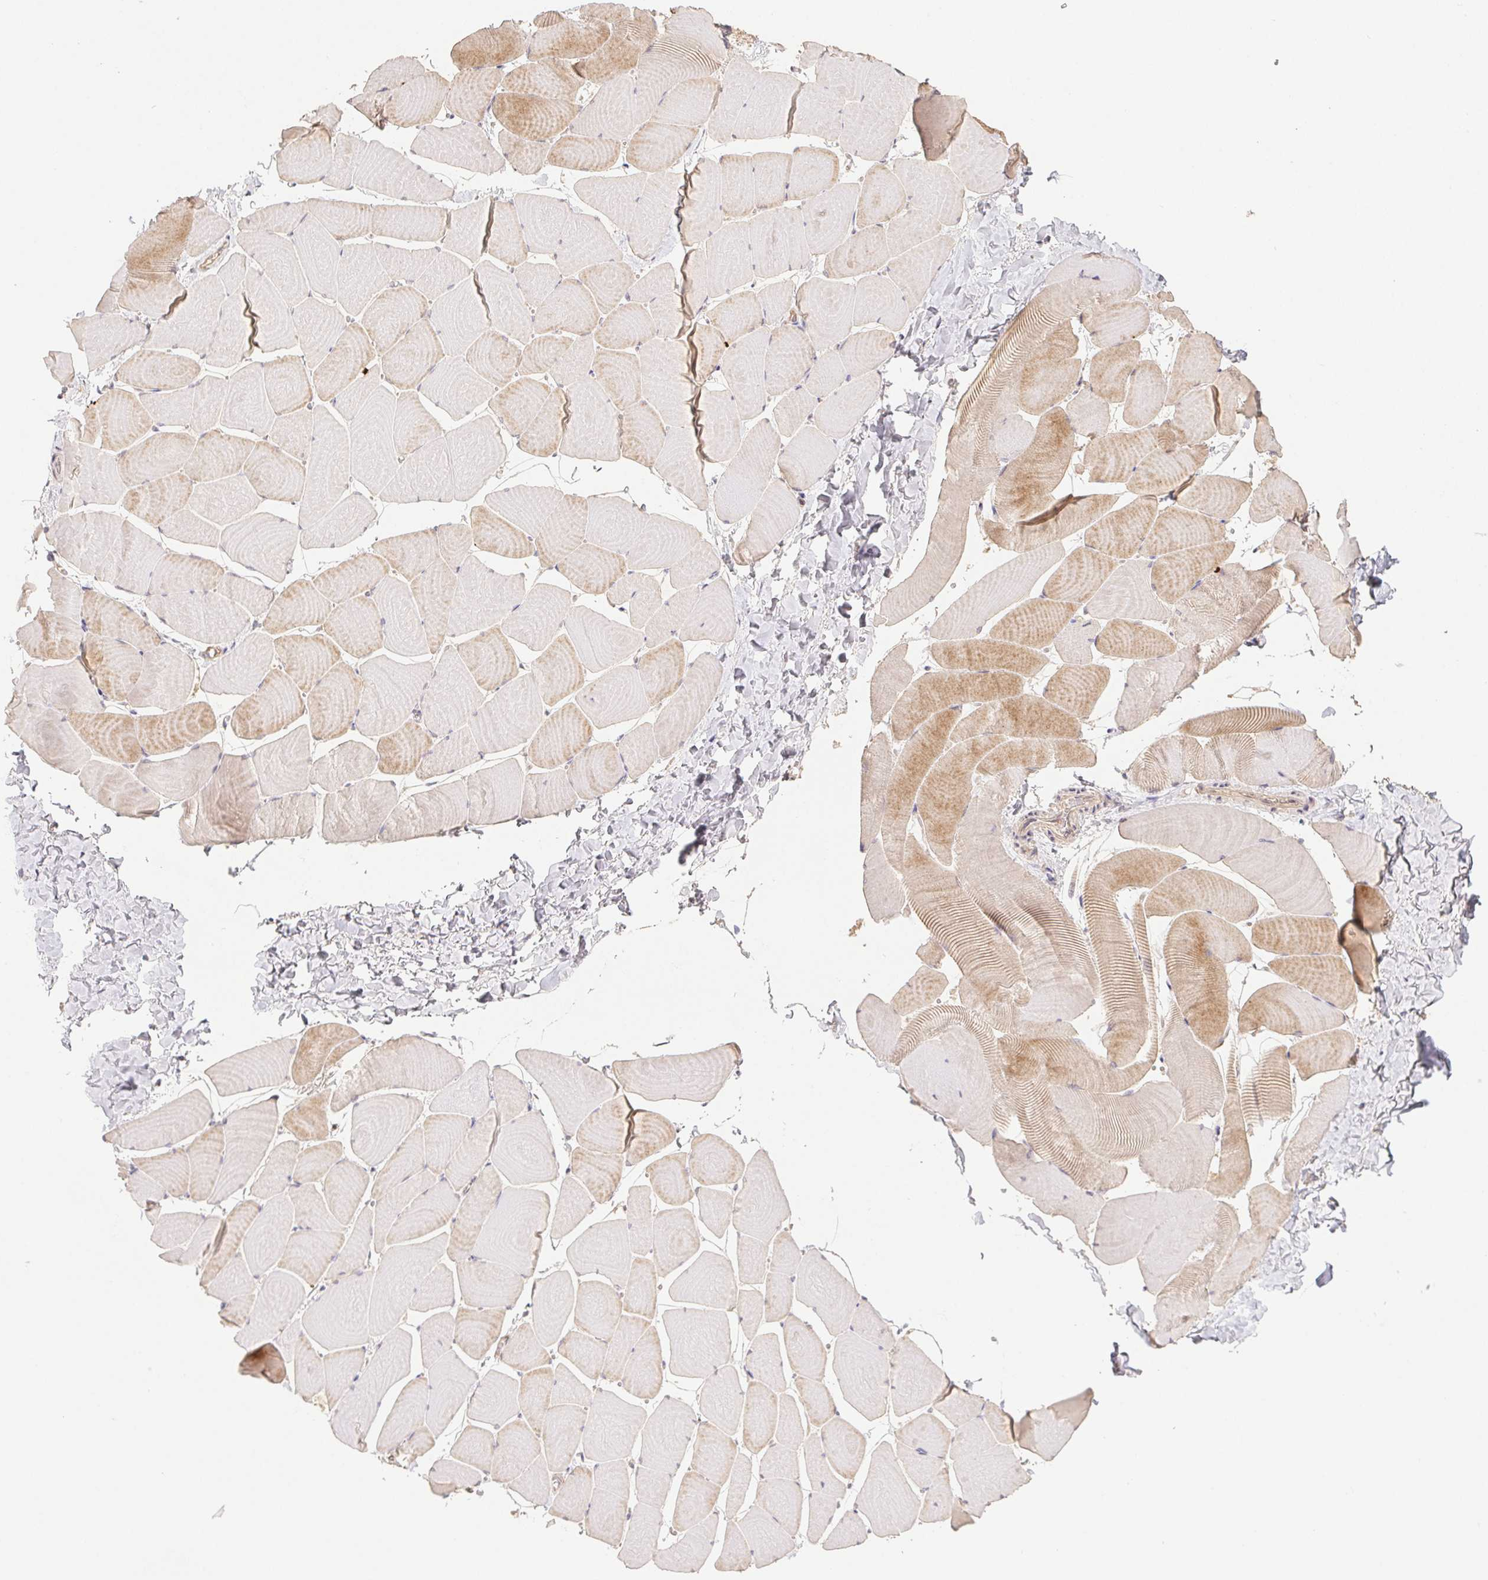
{"staining": {"intensity": "weak", "quantity": "25%-75%", "location": "cytoplasmic/membranous"}, "tissue": "skeletal muscle", "cell_type": "Myocytes", "image_type": "normal", "snomed": [{"axis": "morphology", "description": "Normal tissue, NOS"}, {"axis": "topography", "description": "Skeletal muscle"}], "caption": "The histopathology image reveals immunohistochemical staining of benign skeletal muscle. There is weak cytoplasmic/membranous staining is identified in approximately 25%-75% of myocytes.", "gene": "RAB11A", "patient": {"sex": "male", "age": 25}}